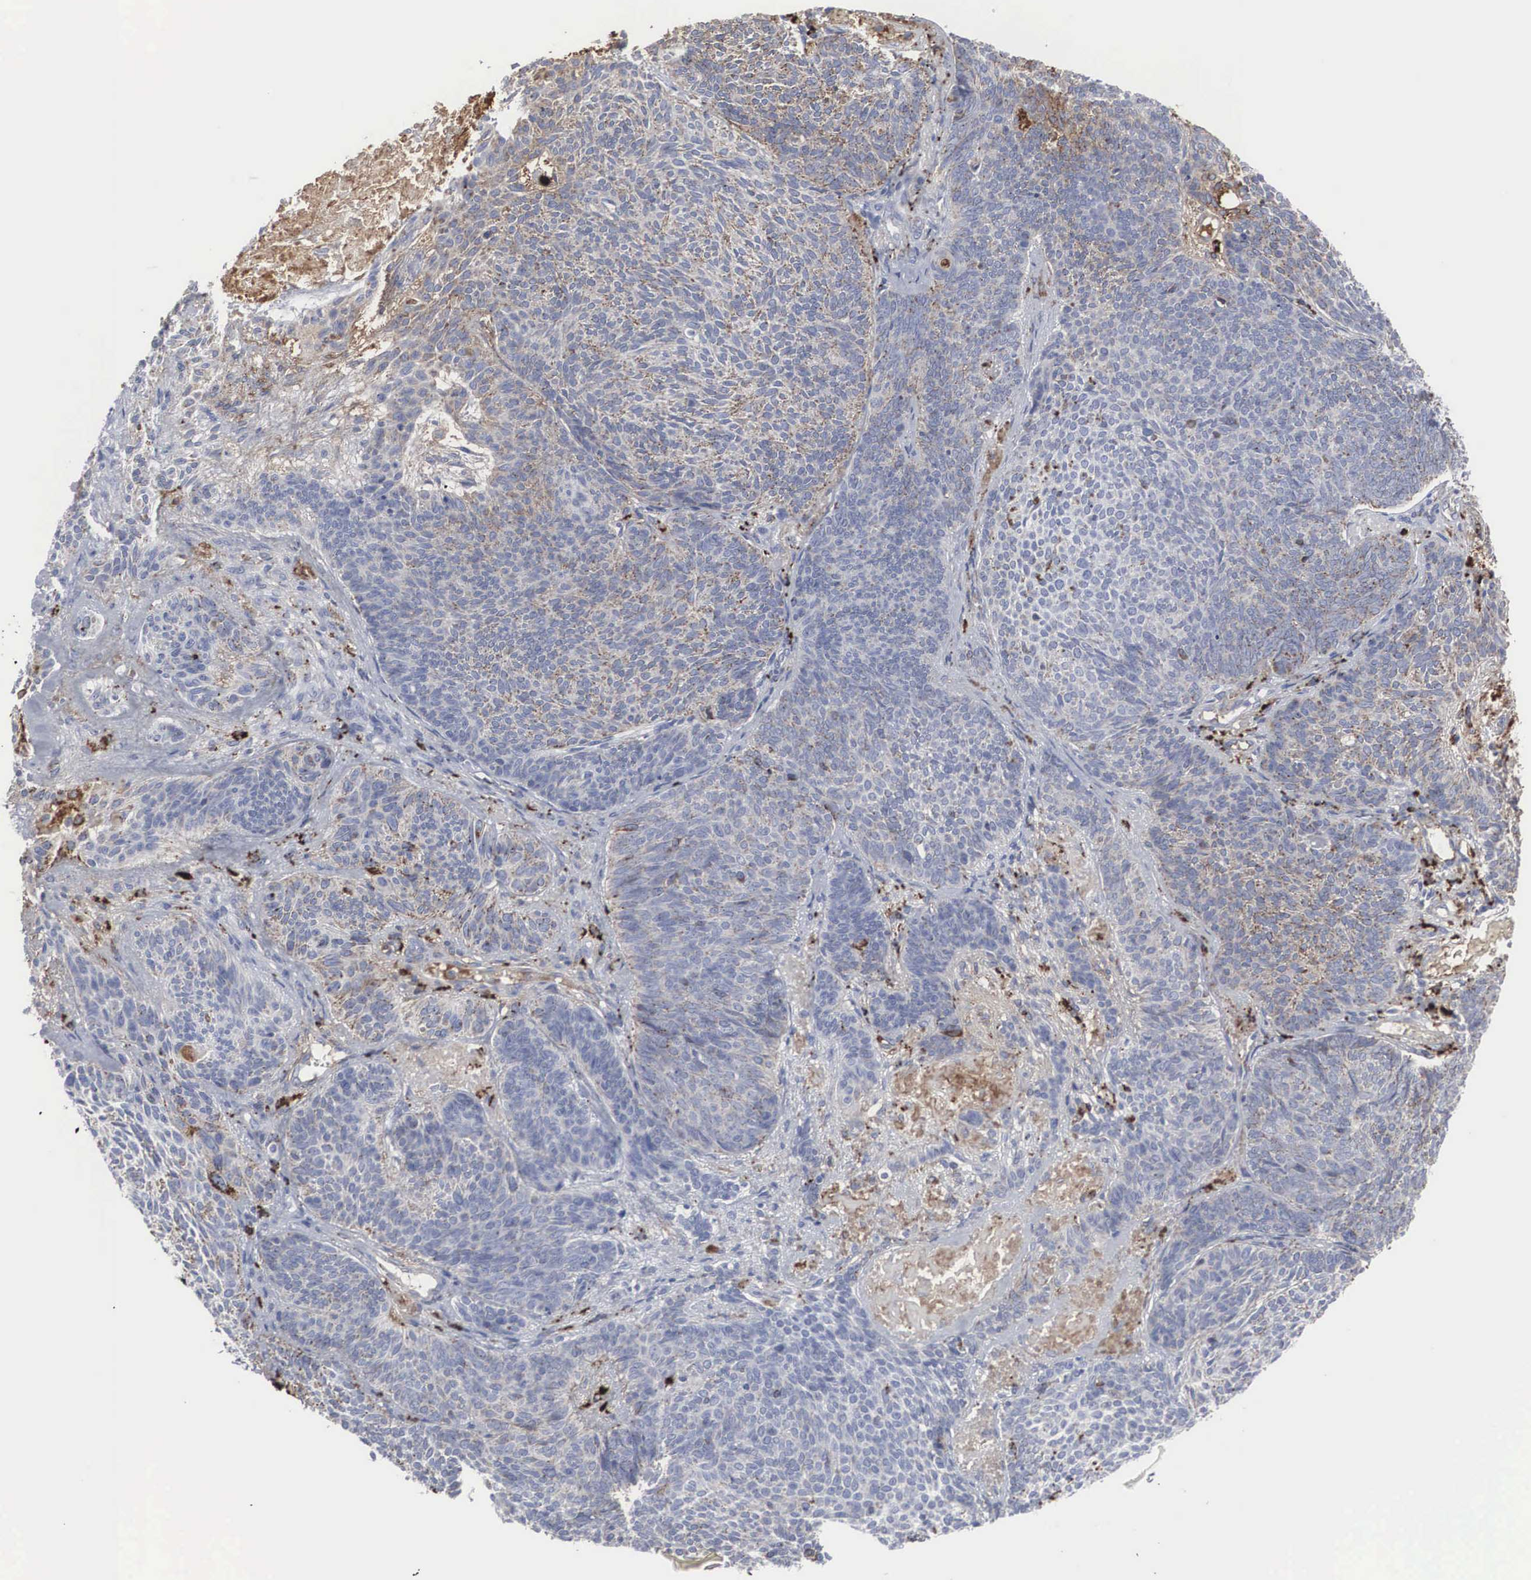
{"staining": {"intensity": "moderate", "quantity": ">75%", "location": "cytoplasmic/membranous"}, "tissue": "skin cancer", "cell_type": "Tumor cells", "image_type": "cancer", "snomed": [{"axis": "morphology", "description": "Basal cell carcinoma"}, {"axis": "topography", "description": "Skin"}], "caption": "Approximately >75% of tumor cells in human skin cancer demonstrate moderate cytoplasmic/membranous protein positivity as visualized by brown immunohistochemical staining.", "gene": "LGALS3BP", "patient": {"sex": "male", "age": 84}}